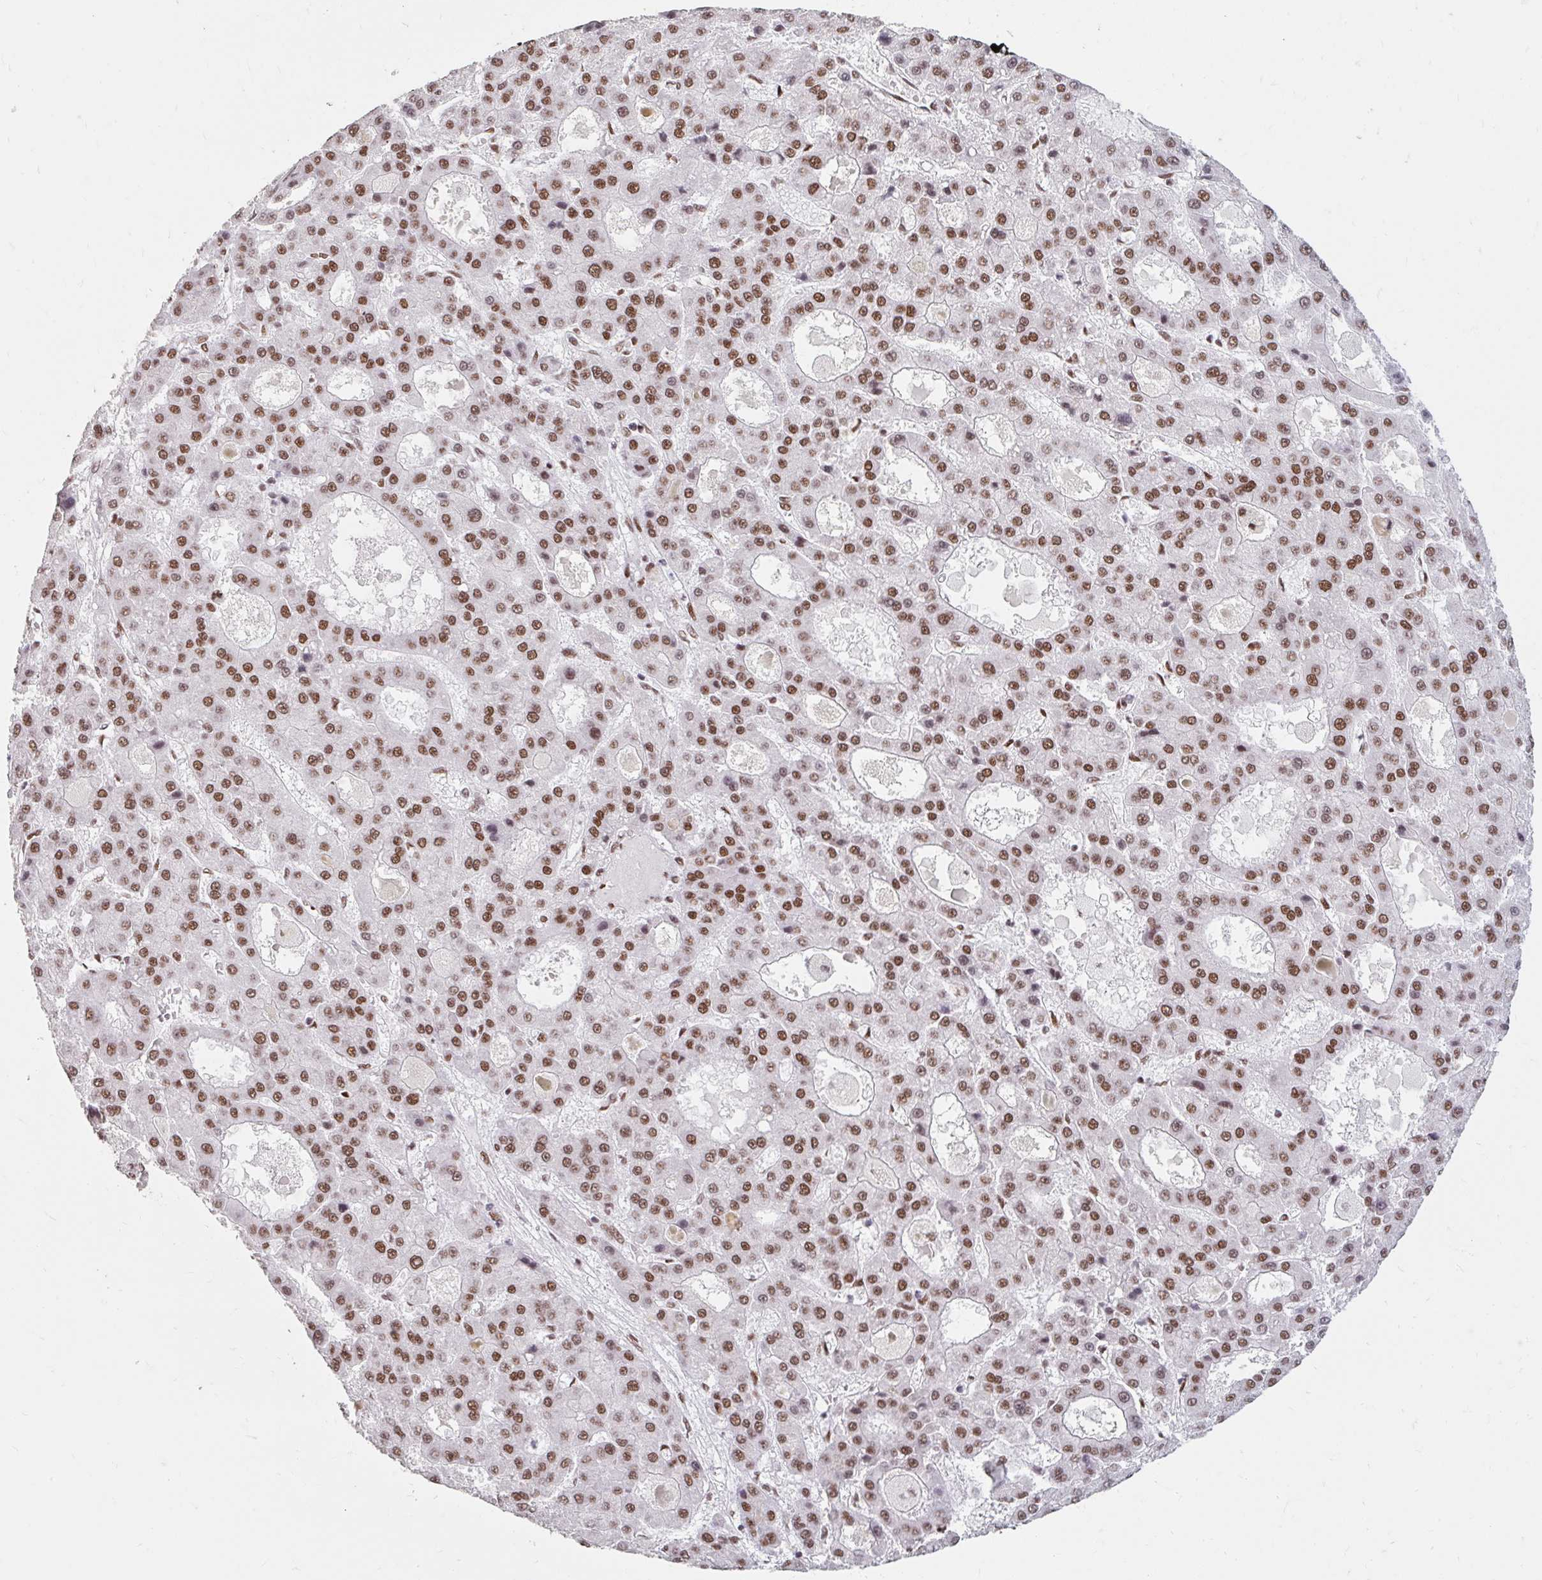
{"staining": {"intensity": "moderate", "quantity": ">75%", "location": "nuclear"}, "tissue": "liver cancer", "cell_type": "Tumor cells", "image_type": "cancer", "snomed": [{"axis": "morphology", "description": "Carcinoma, Hepatocellular, NOS"}, {"axis": "topography", "description": "Liver"}], "caption": "The image reveals staining of liver cancer, revealing moderate nuclear protein positivity (brown color) within tumor cells. The staining was performed using DAB to visualize the protein expression in brown, while the nuclei were stained in blue with hematoxylin (Magnification: 20x).", "gene": "SRSF10", "patient": {"sex": "male", "age": 70}}